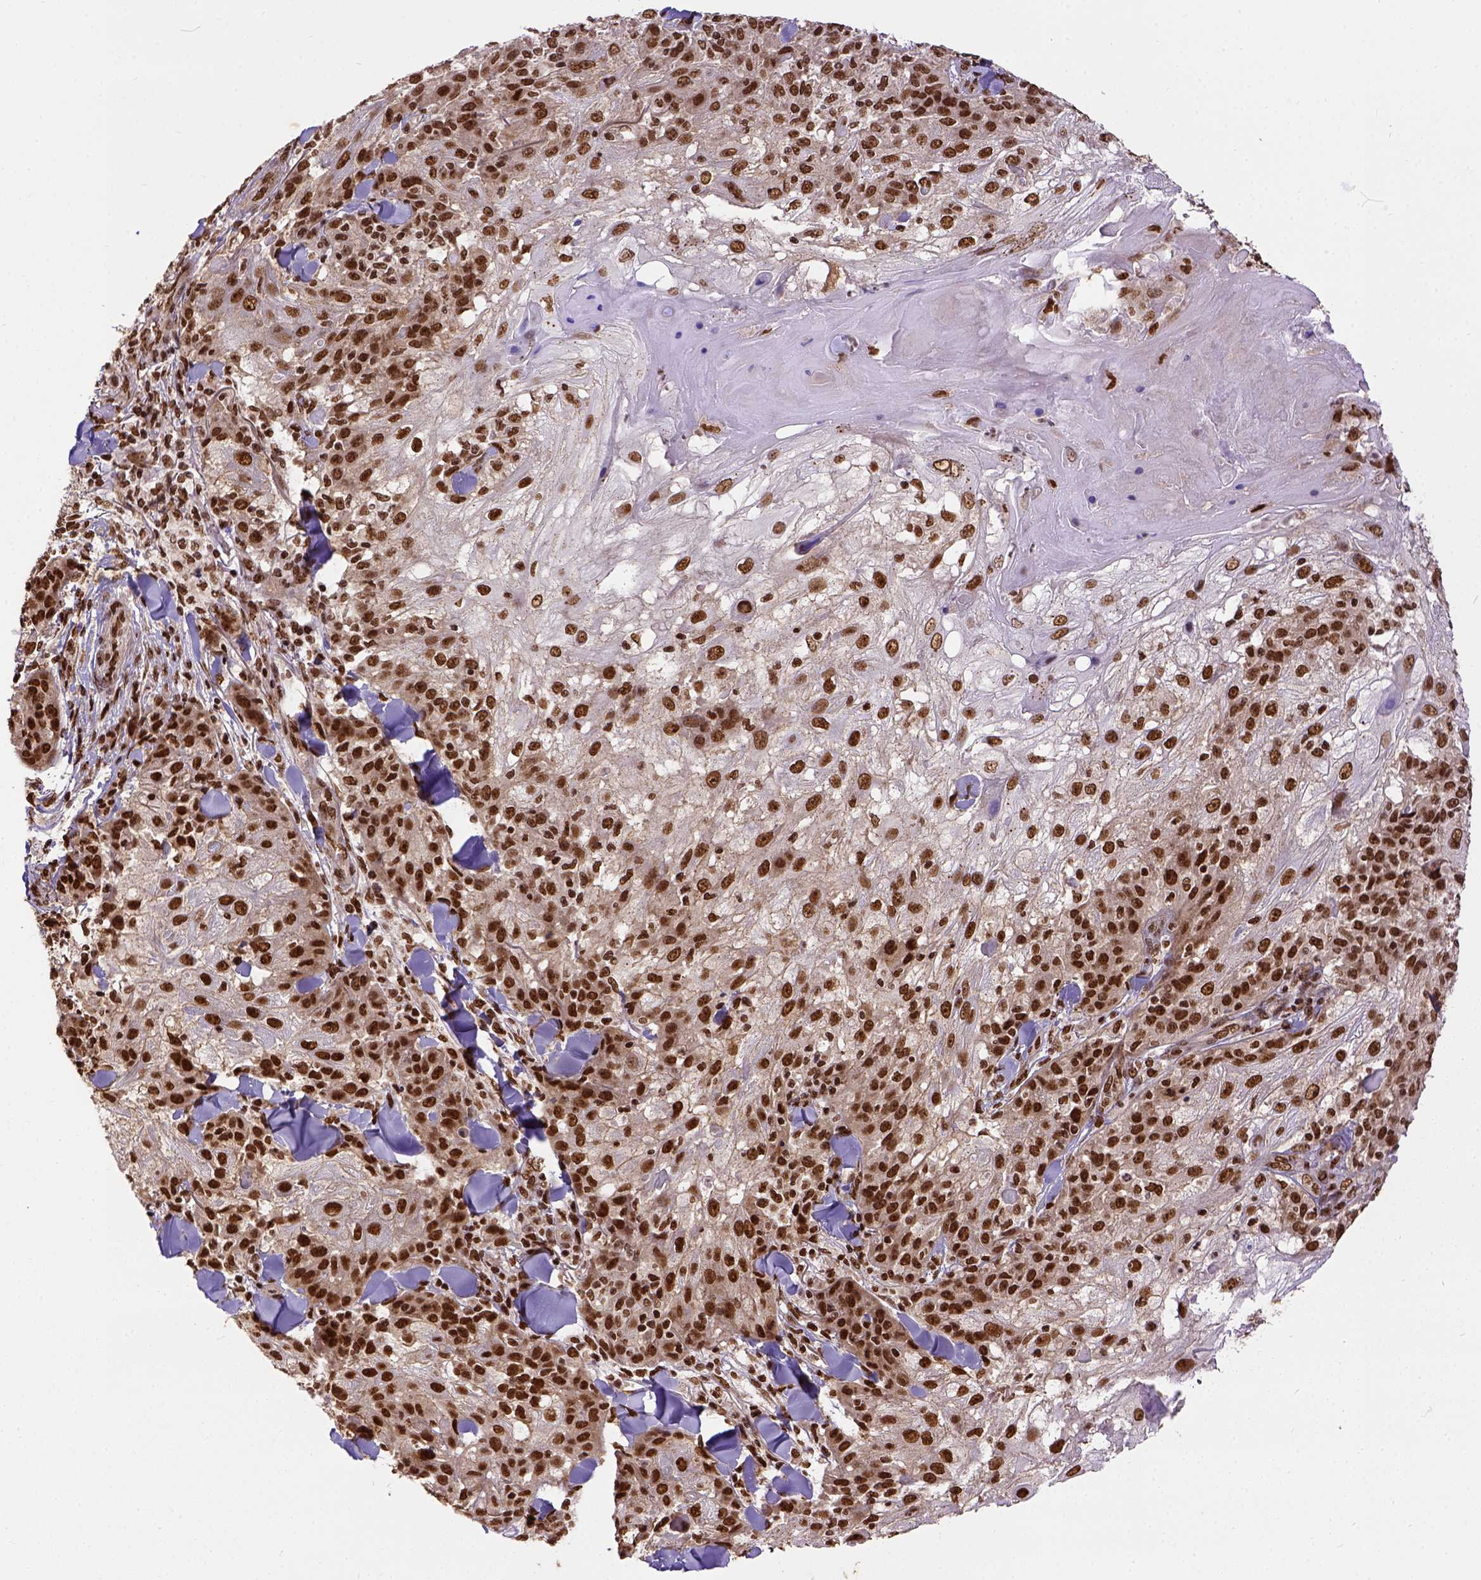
{"staining": {"intensity": "strong", "quantity": ">75%", "location": "nuclear"}, "tissue": "skin cancer", "cell_type": "Tumor cells", "image_type": "cancer", "snomed": [{"axis": "morphology", "description": "Normal tissue, NOS"}, {"axis": "morphology", "description": "Squamous cell carcinoma, NOS"}, {"axis": "topography", "description": "Skin"}], "caption": "Immunohistochemical staining of human skin cancer (squamous cell carcinoma) demonstrates high levels of strong nuclear staining in about >75% of tumor cells.", "gene": "NACC1", "patient": {"sex": "female", "age": 83}}